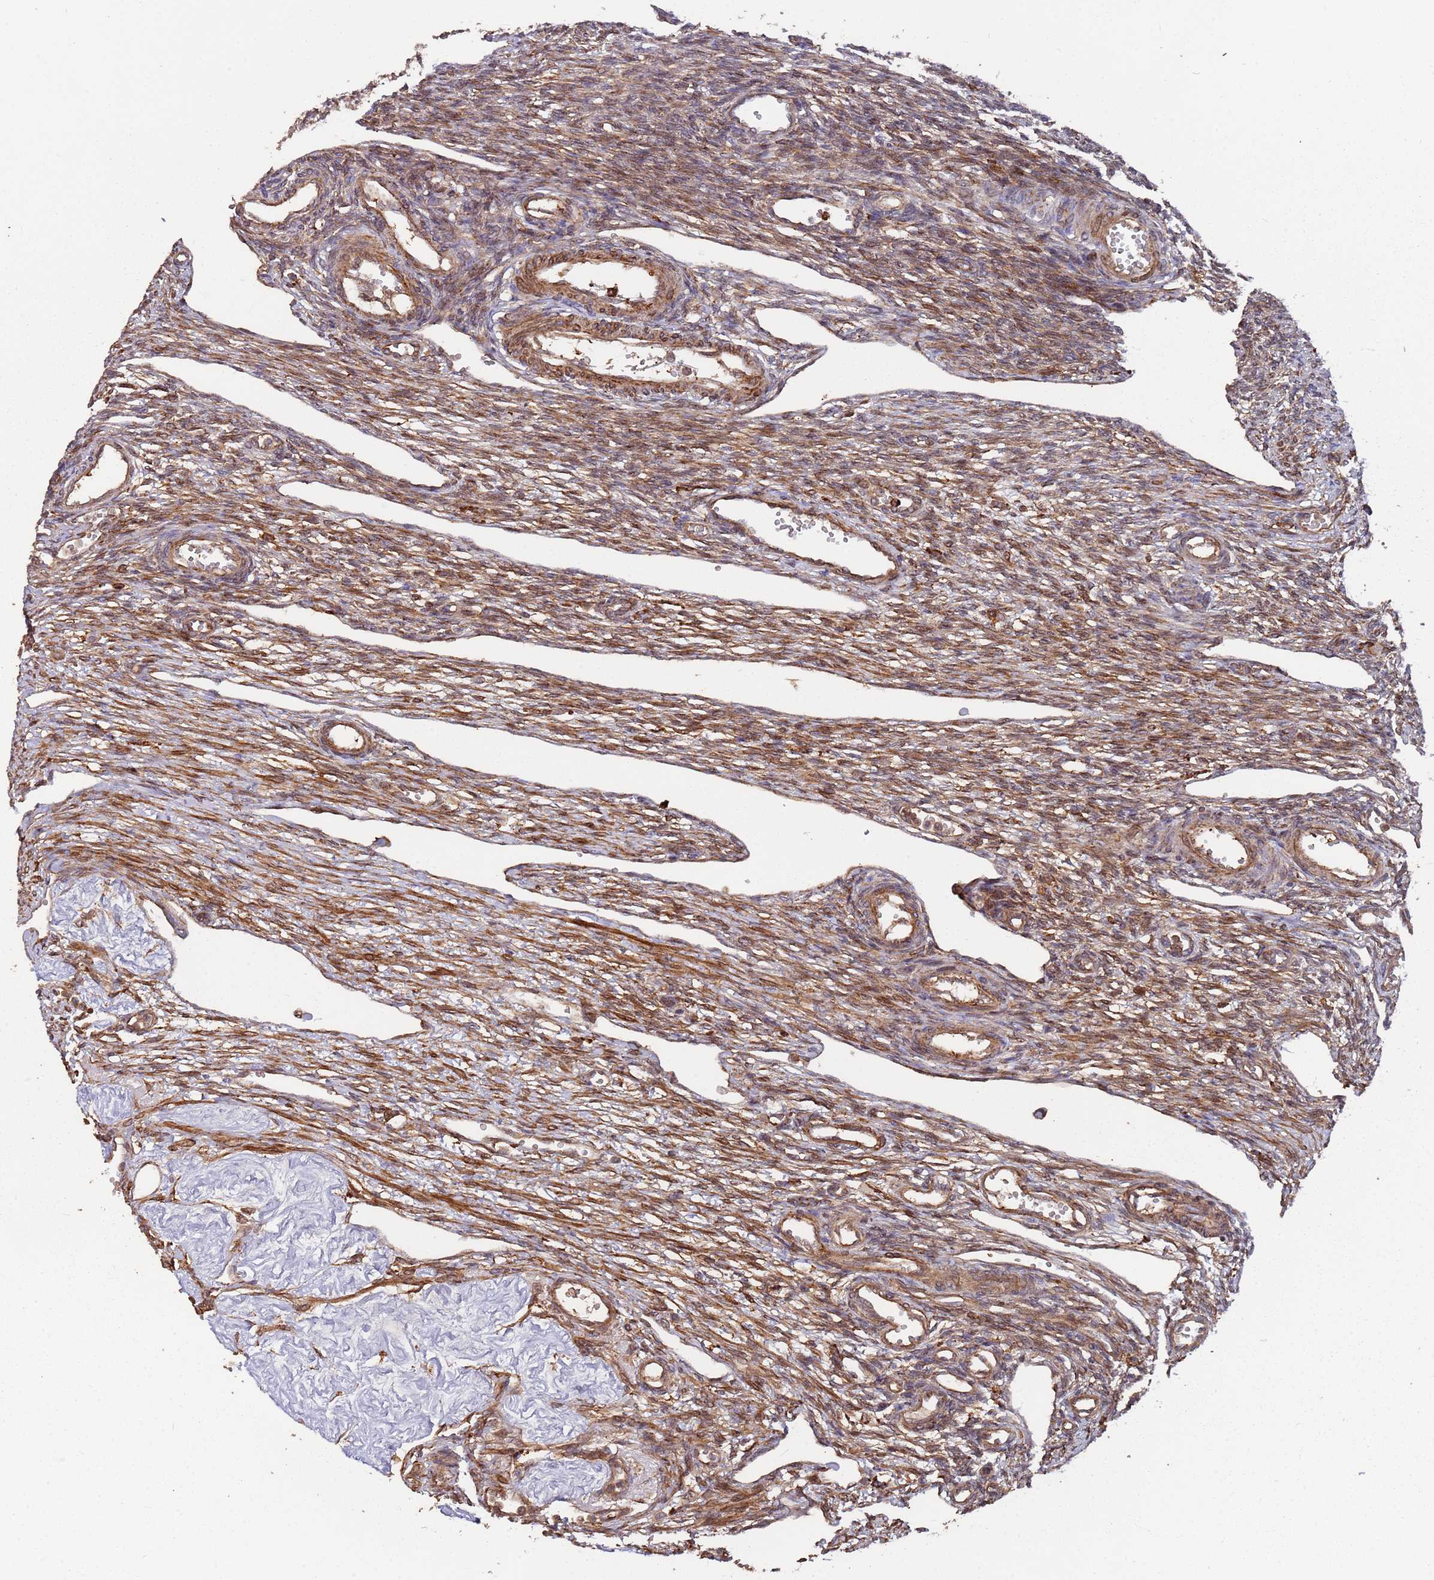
{"staining": {"intensity": "strong", "quantity": "25%-75%", "location": "cytoplasmic/membranous"}, "tissue": "ovary", "cell_type": "Ovarian stroma cells", "image_type": "normal", "snomed": [{"axis": "morphology", "description": "Normal tissue, NOS"}, {"axis": "morphology", "description": "Cyst, NOS"}, {"axis": "topography", "description": "Ovary"}], "caption": "A photomicrograph of ovary stained for a protein exhibits strong cytoplasmic/membranous brown staining in ovarian stroma cells.", "gene": "LACC1", "patient": {"sex": "female", "age": 33}}